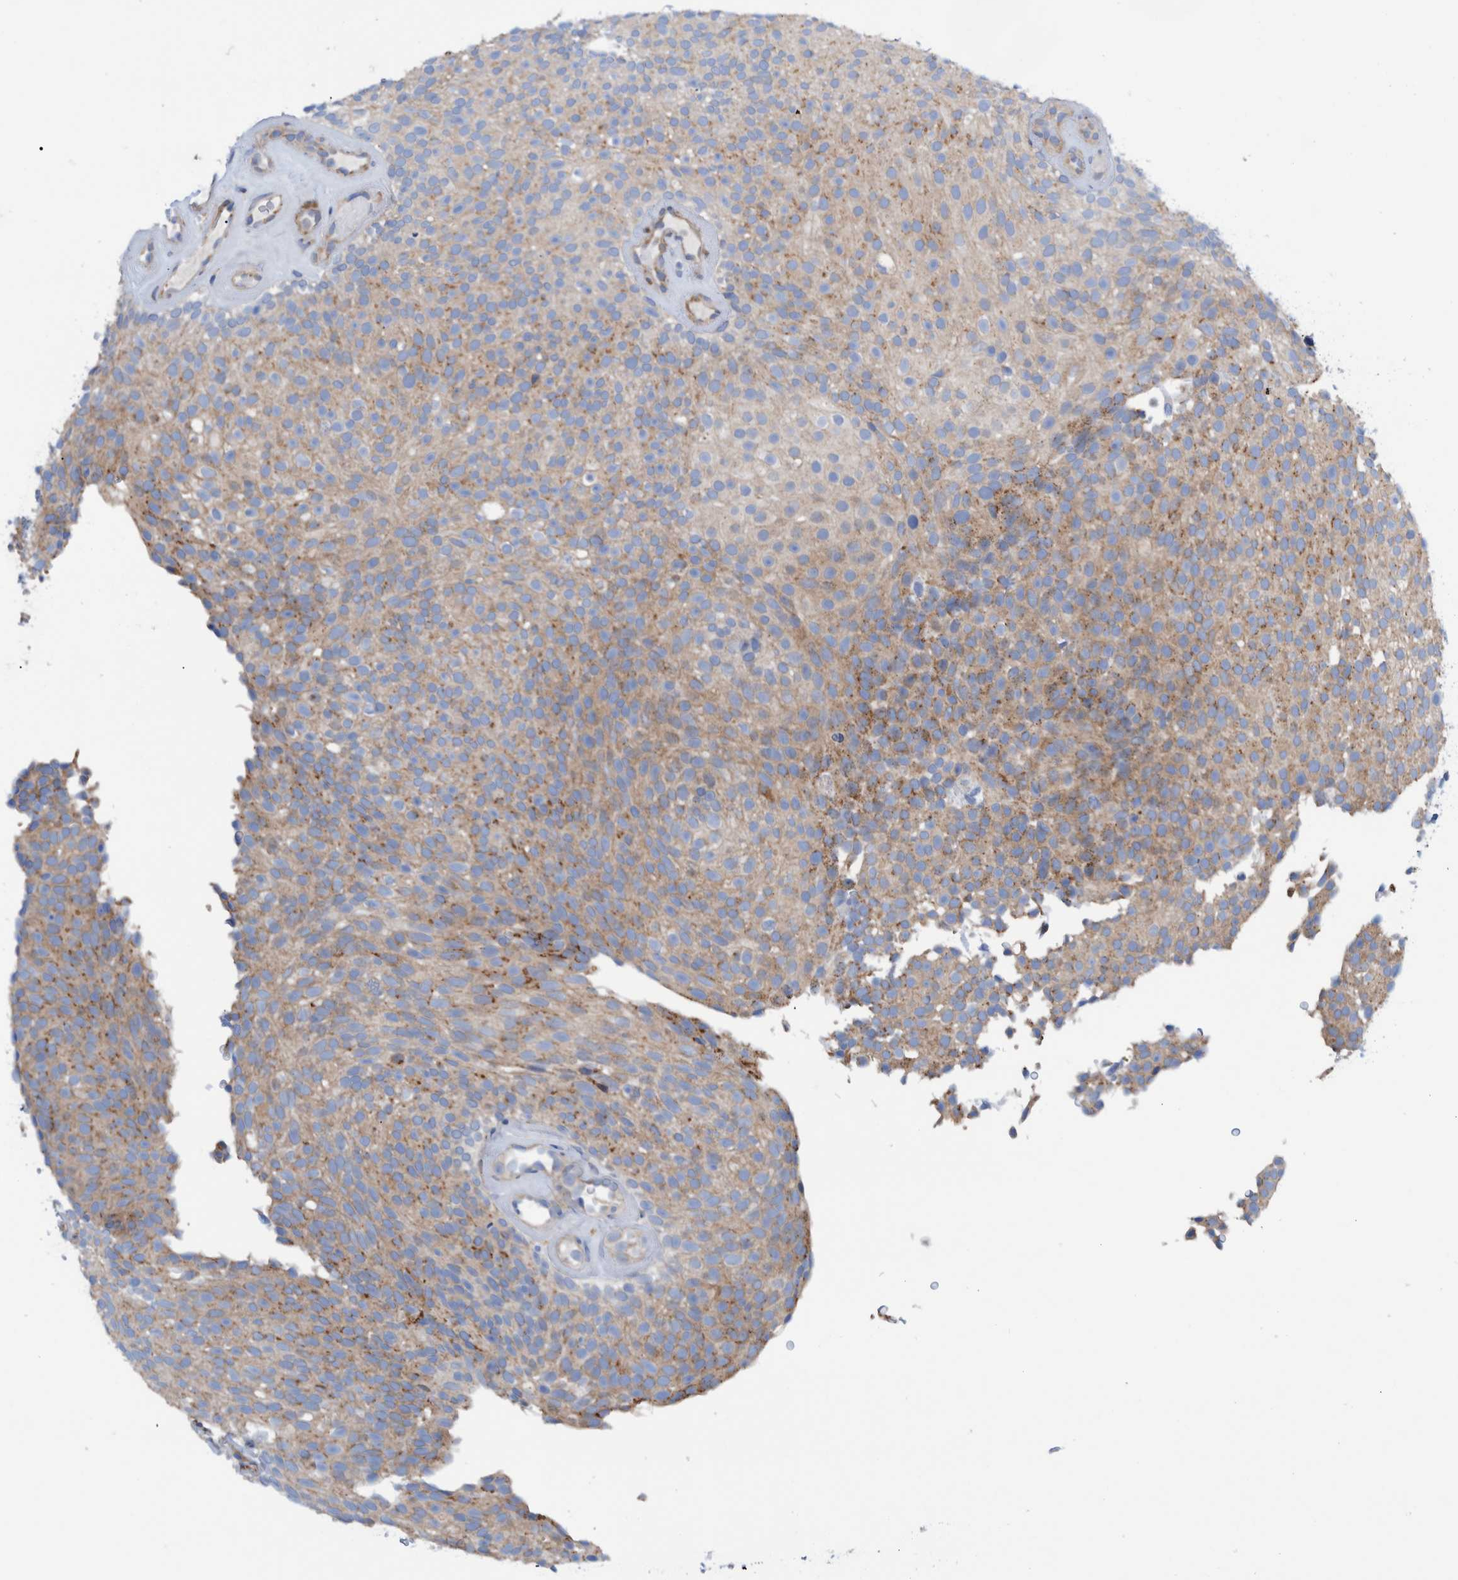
{"staining": {"intensity": "moderate", "quantity": ">75%", "location": "cytoplasmic/membranous"}, "tissue": "urothelial cancer", "cell_type": "Tumor cells", "image_type": "cancer", "snomed": [{"axis": "morphology", "description": "Urothelial carcinoma, Low grade"}, {"axis": "topography", "description": "Urinary bladder"}], "caption": "Urothelial cancer tissue displays moderate cytoplasmic/membranous staining in about >75% of tumor cells Immunohistochemistry stains the protein in brown and the nuclei are stained blue.", "gene": "TRIM58", "patient": {"sex": "male", "age": 78}}